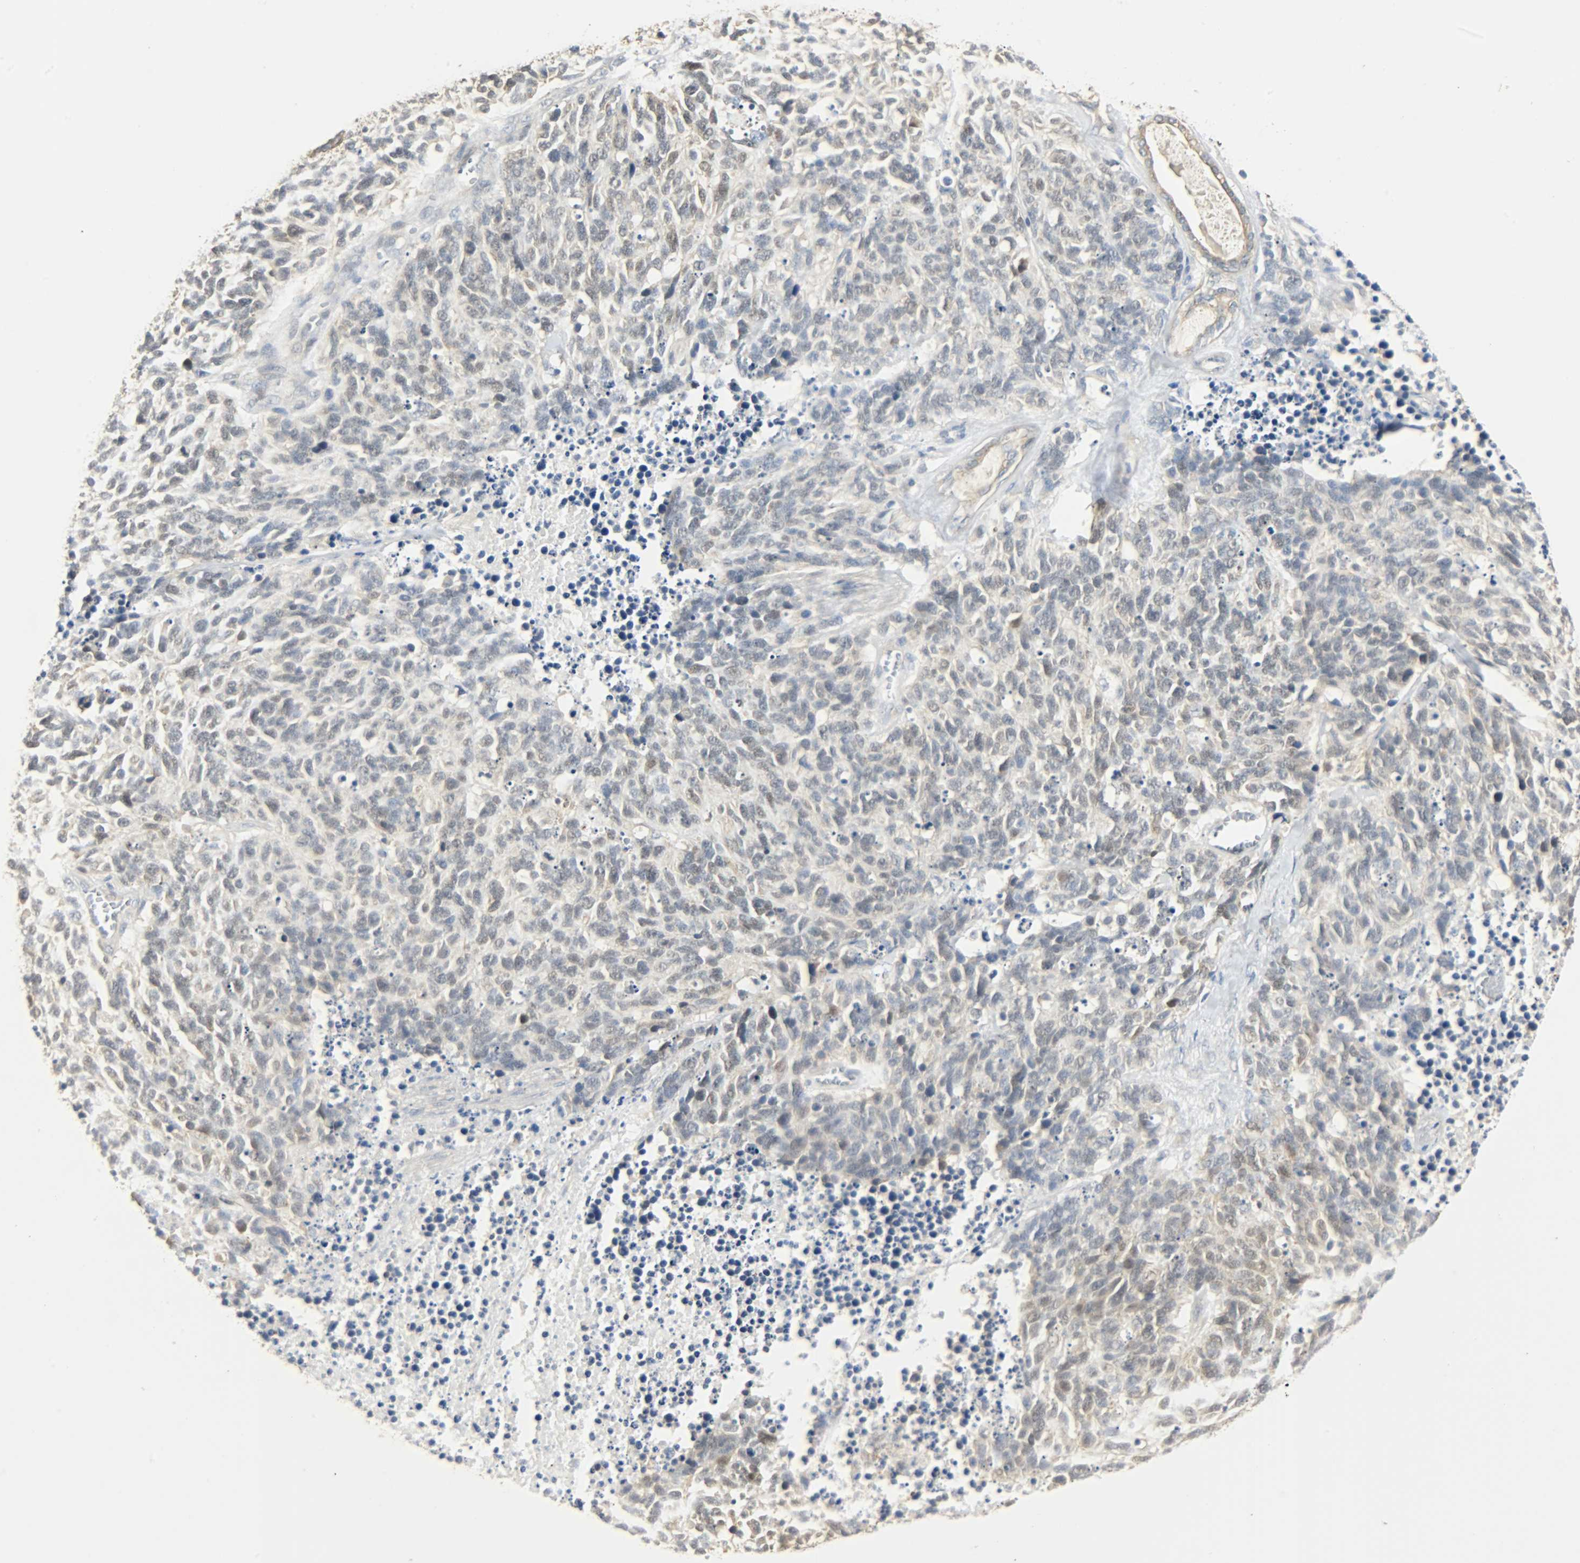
{"staining": {"intensity": "weak", "quantity": "25%-75%", "location": "cytoplasmic/membranous,nuclear"}, "tissue": "lung cancer", "cell_type": "Tumor cells", "image_type": "cancer", "snomed": [{"axis": "morphology", "description": "Neoplasm, malignant, NOS"}, {"axis": "topography", "description": "Lung"}], "caption": "Brown immunohistochemical staining in lung malignant neoplasm displays weak cytoplasmic/membranous and nuclear expression in about 25%-75% of tumor cells. The protein is shown in brown color, while the nuclei are stained blue.", "gene": "USP13", "patient": {"sex": "female", "age": 58}}